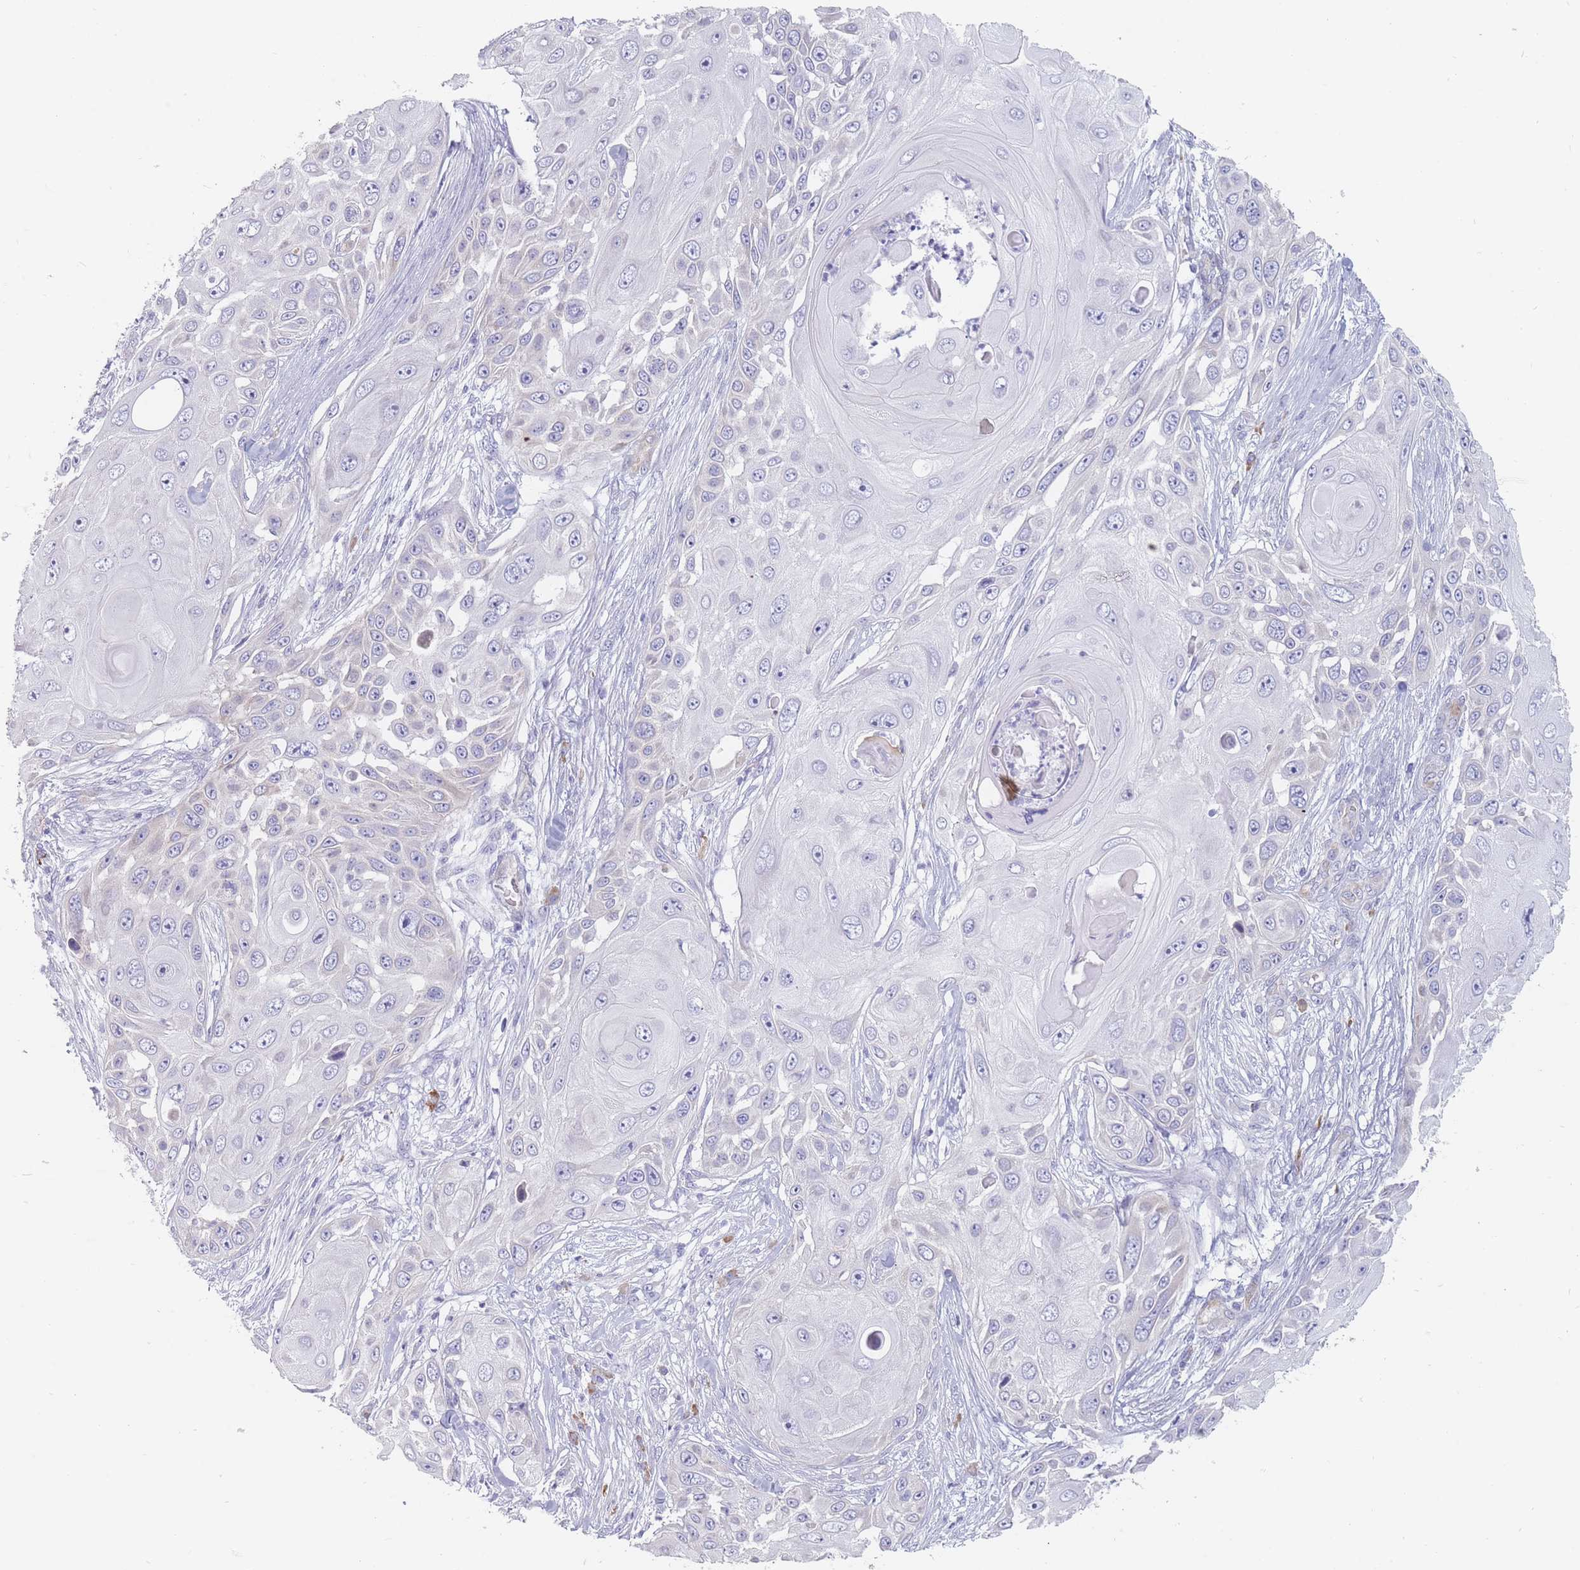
{"staining": {"intensity": "negative", "quantity": "none", "location": "none"}, "tissue": "skin cancer", "cell_type": "Tumor cells", "image_type": "cancer", "snomed": [{"axis": "morphology", "description": "Squamous cell carcinoma, NOS"}, {"axis": "topography", "description": "Skin"}], "caption": "Protein analysis of squamous cell carcinoma (skin) displays no significant staining in tumor cells.", "gene": "ERBIN", "patient": {"sex": "female", "age": 44}}